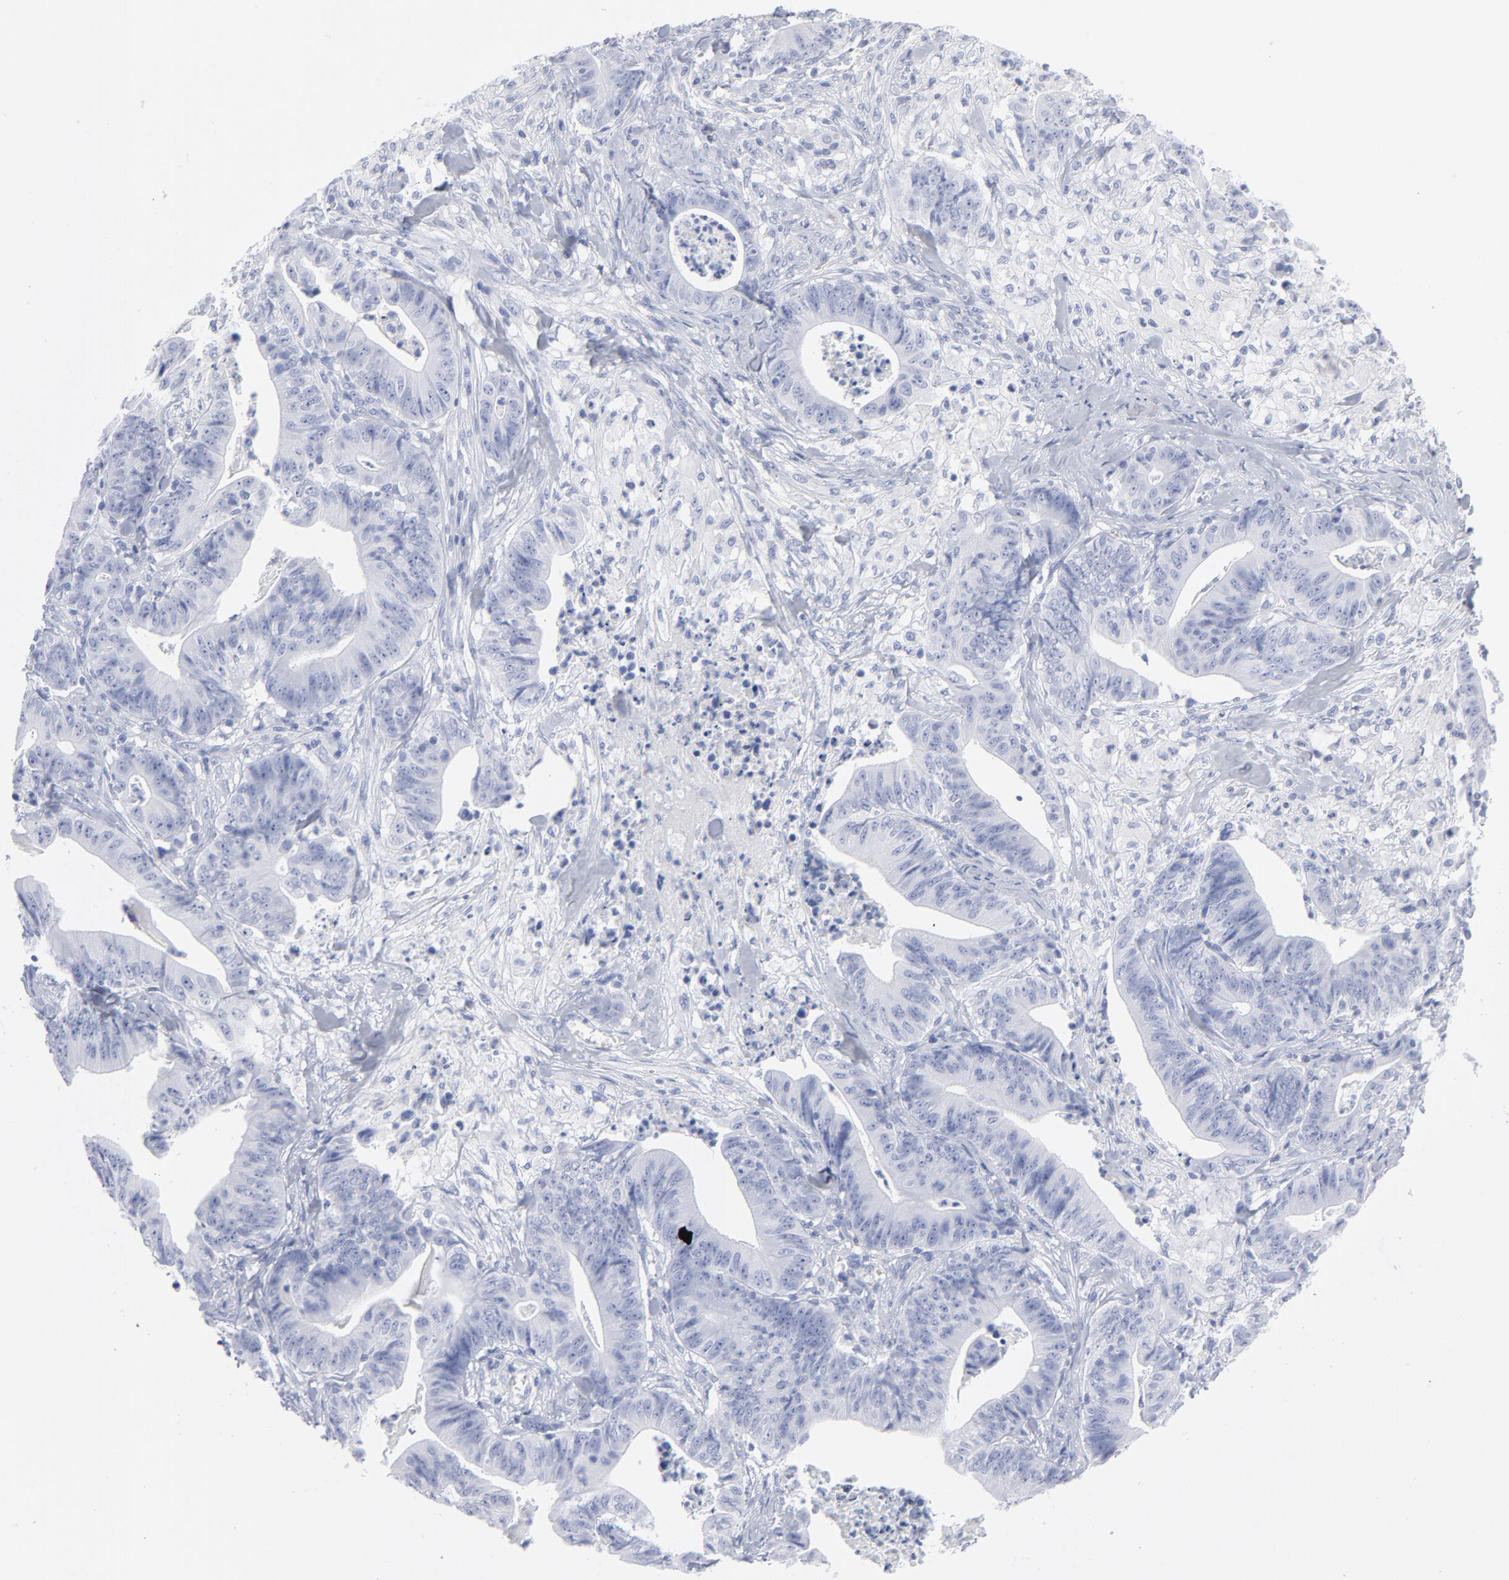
{"staining": {"intensity": "negative", "quantity": "none", "location": "none"}, "tissue": "stomach cancer", "cell_type": "Tumor cells", "image_type": "cancer", "snomed": [{"axis": "morphology", "description": "Adenocarcinoma, NOS"}, {"axis": "topography", "description": "Stomach, lower"}], "caption": "Adenocarcinoma (stomach) was stained to show a protein in brown. There is no significant positivity in tumor cells. (DAB (3,3'-diaminobenzidine) immunohistochemistry, high magnification).", "gene": "P2RY8", "patient": {"sex": "female", "age": 86}}